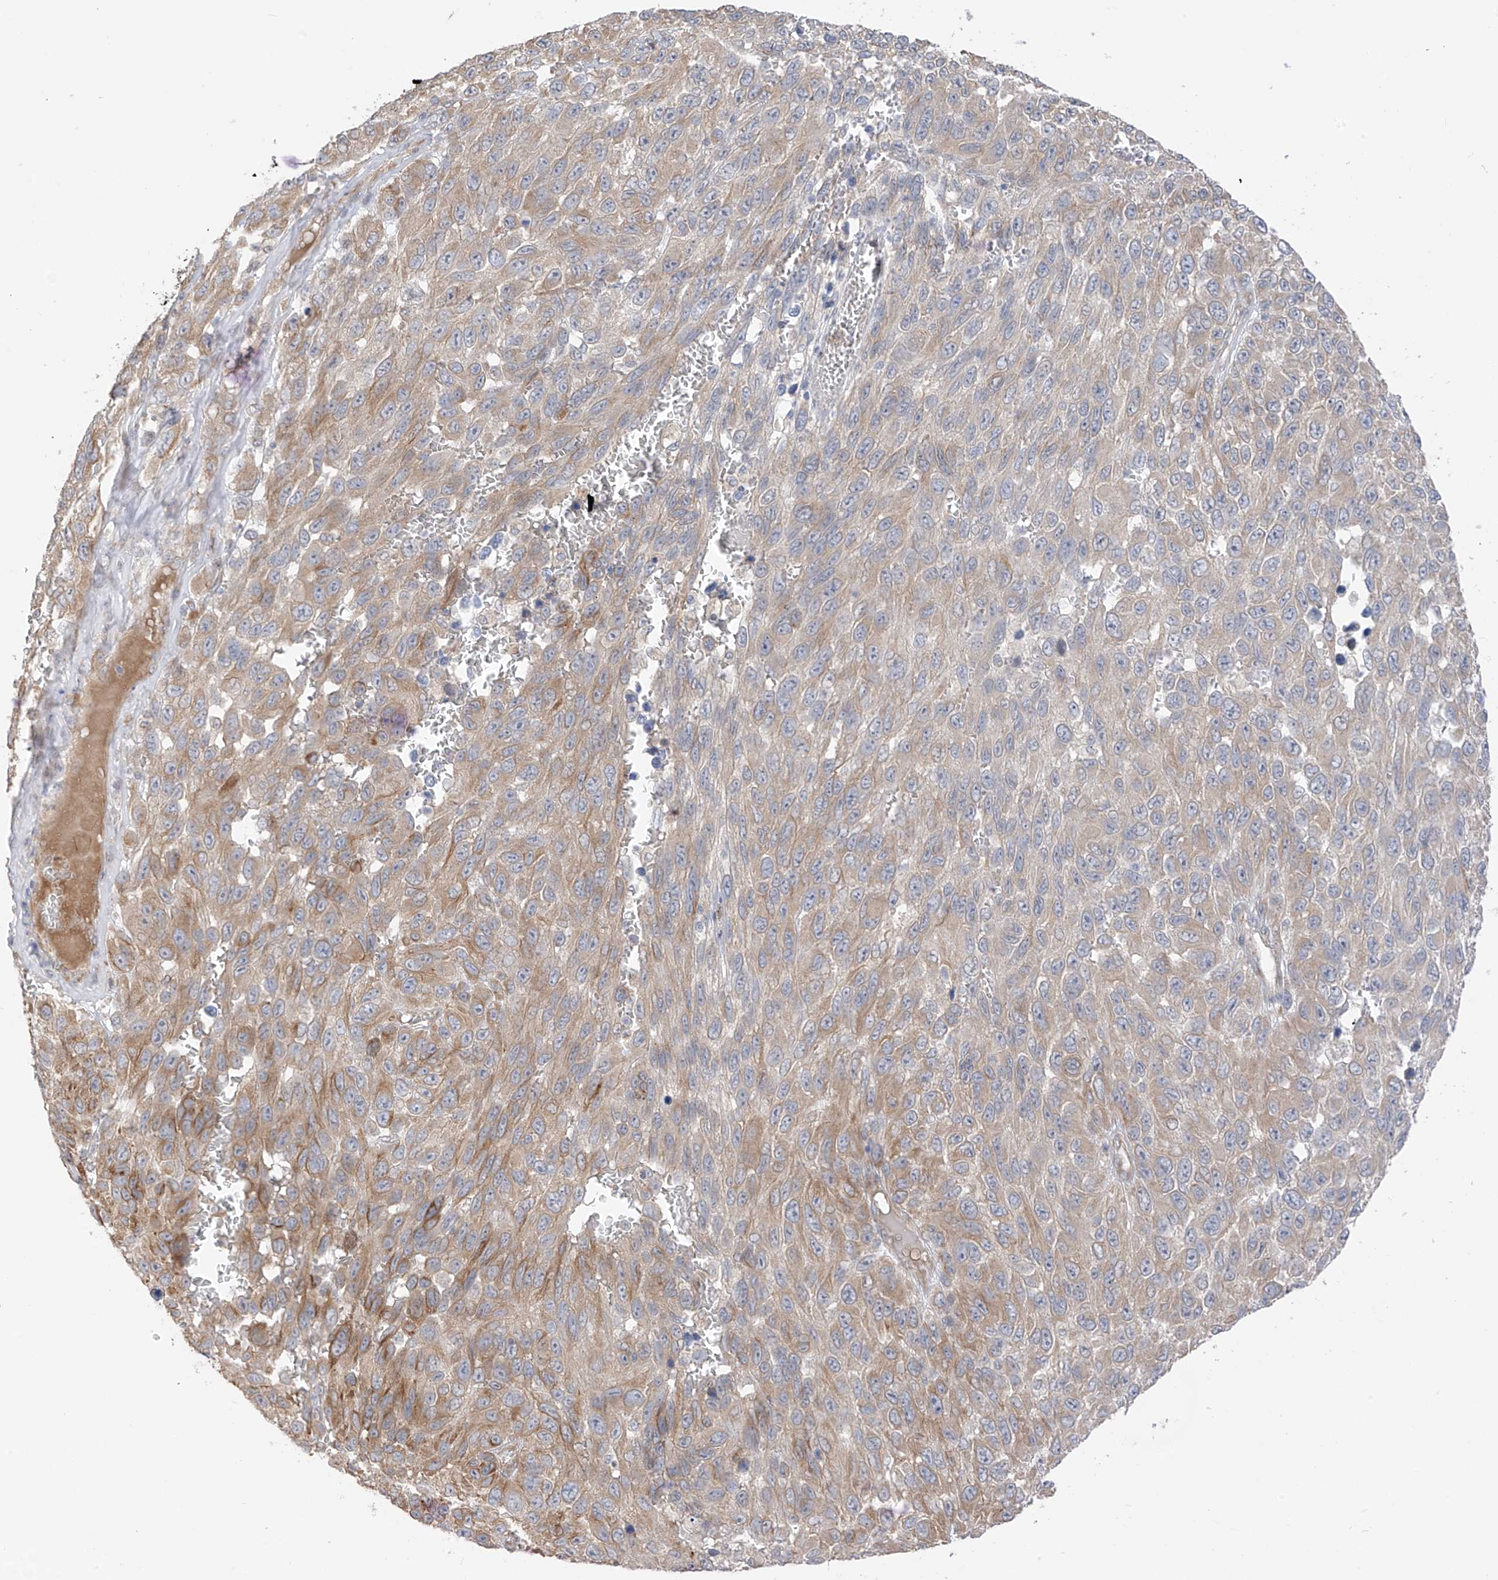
{"staining": {"intensity": "moderate", "quantity": "25%-75%", "location": "cytoplasmic/membranous"}, "tissue": "melanoma", "cell_type": "Tumor cells", "image_type": "cancer", "snomed": [{"axis": "morphology", "description": "Malignant melanoma, NOS"}, {"axis": "topography", "description": "Skin"}], "caption": "Protein staining by IHC demonstrates moderate cytoplasmic/membranous positivity in approximately 25%-75% of tumor cells in melanoma.", "gene": "NALCN", "patient": {"sex": "female", "age": 96}}